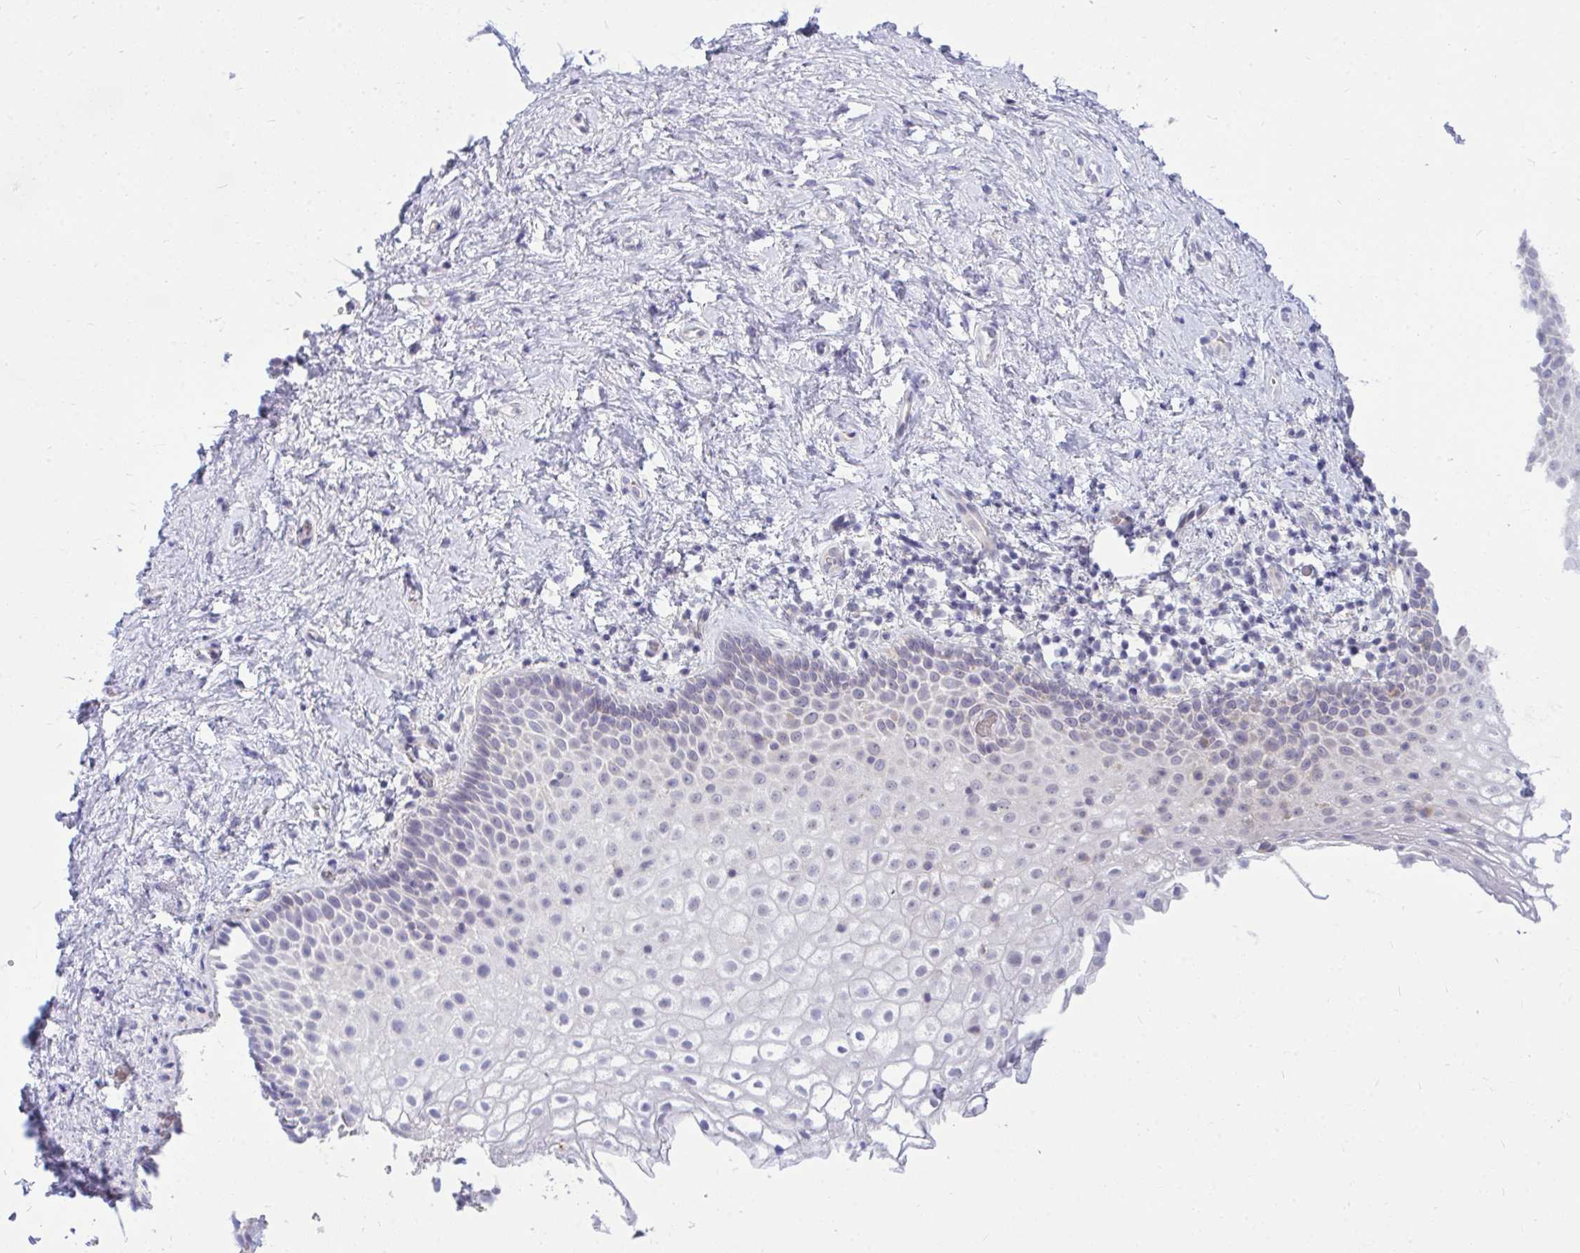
{"staining": {"intensity": "negative", "quantity": "none", "location": "none"}, "tissue": "vagina", "cell_type": "Squamous epithelial cells", "image_type": "normal", "snomed": [{"axis": "morphology", "description": "Normal tissue, NOS"}, {"axis": "topography", "description": "Vagina"}], "caption": "An IHC histopathology image of normal vagina is shown. There is no staining in squamous epithelial cells of vagina.", "gene": "ZSCAN25", "patient": {"sex": "female", "age": 61}}